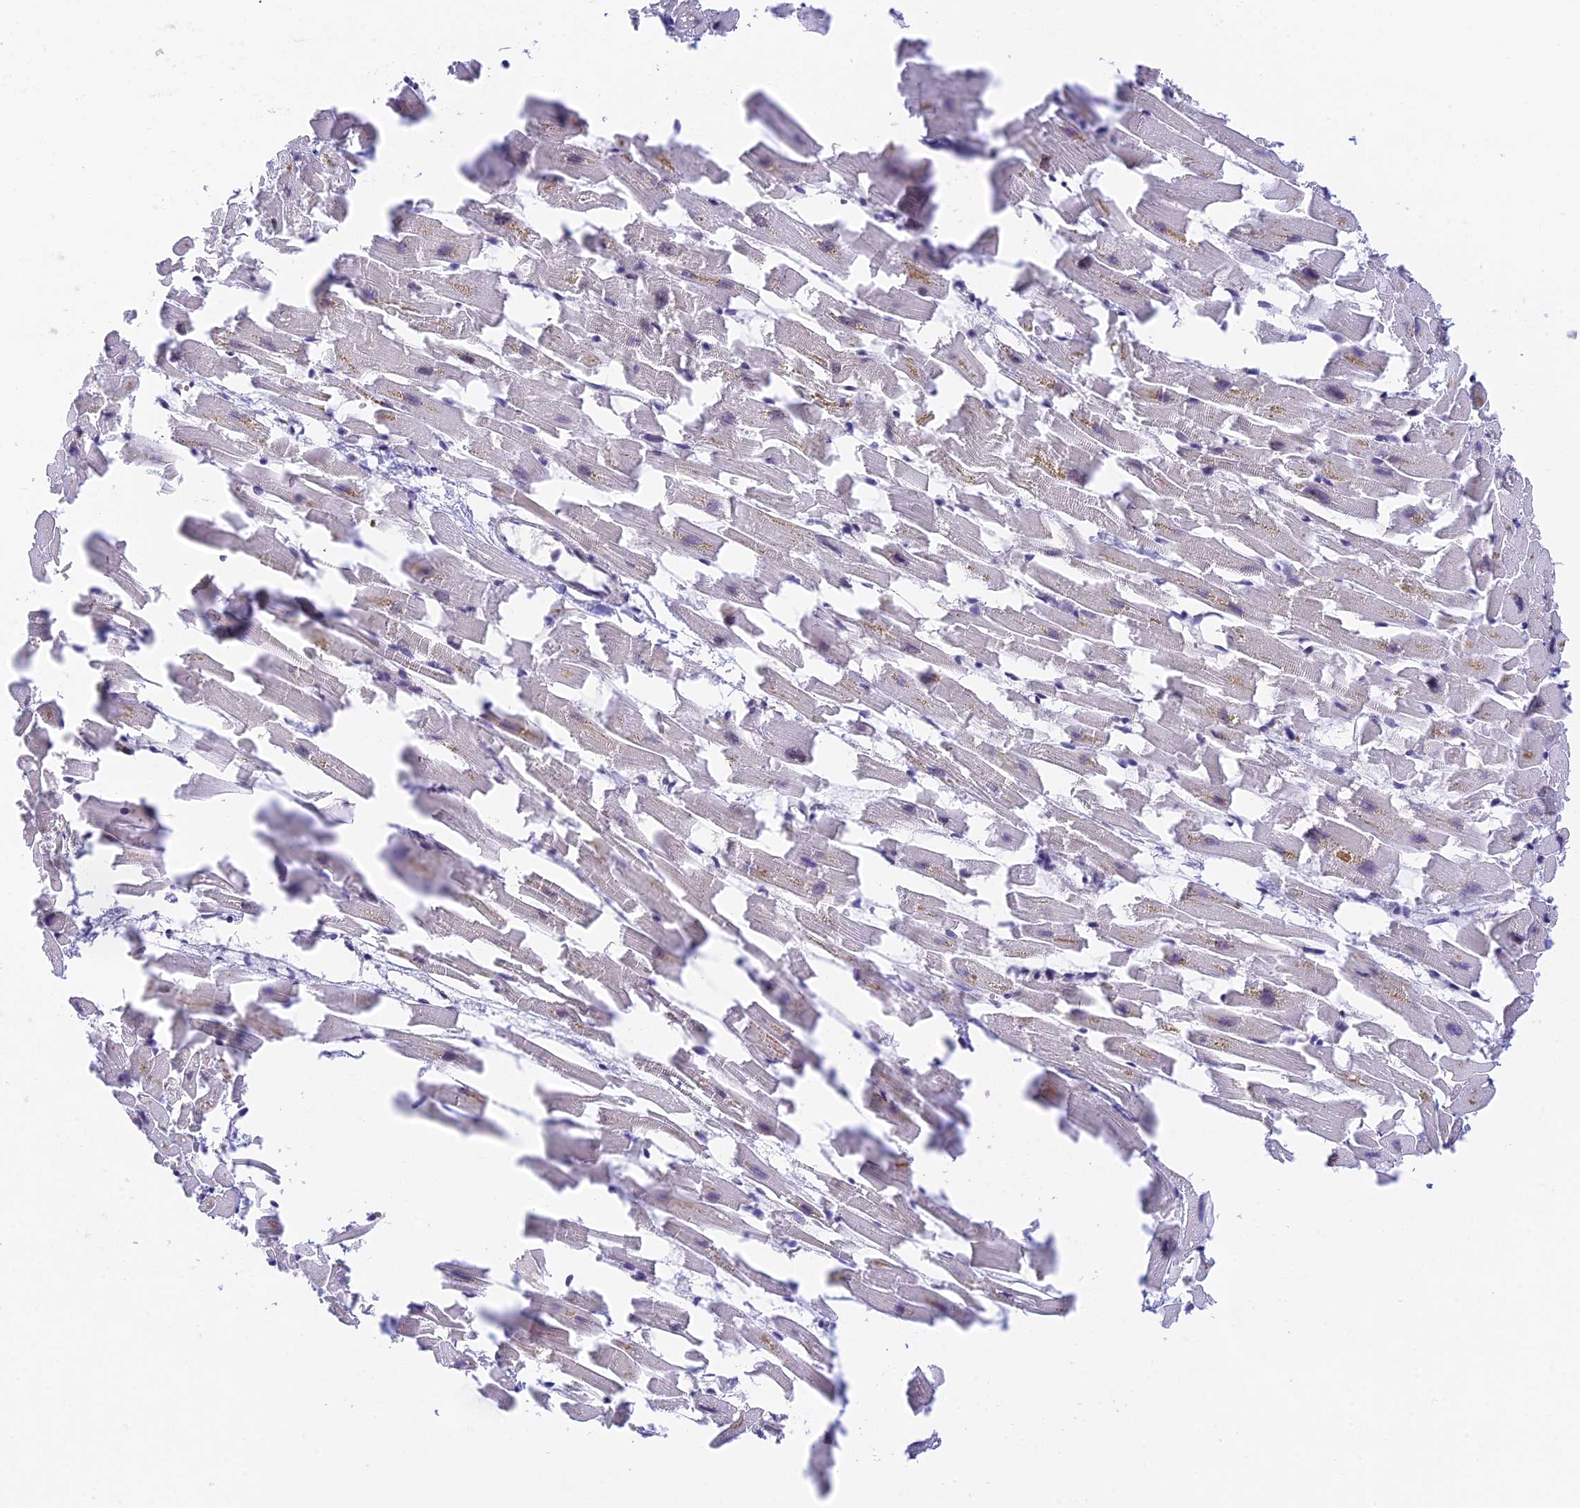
{"staining": {"intensity": "moderate", "quantity": "25%-75%", "location": "nuclear"}, "tissue": "heart muscle", "cell_type": "Cardiomyocytes", "image_type": "normal", "snomed": [{"axis": "morphology", "description": "Normal tissue, NOS"}, {"axis": "topography", "description": "Heart"}], "caption": "Immunohistochemistry staining of unremarkable heart muscle, which shows medium levels of moderate nuclear expression in about 25%-75% of cardiomyocytes indicating moderate nuclear protein positivity. The staining was performed using DAB (3,3'-diaminobenzidine) (brown) for protein detection and nuclei were counterstained in hematoxylin (blue).", "gene": "THAP11", "patient": {"sex": "female", "age": 64}}